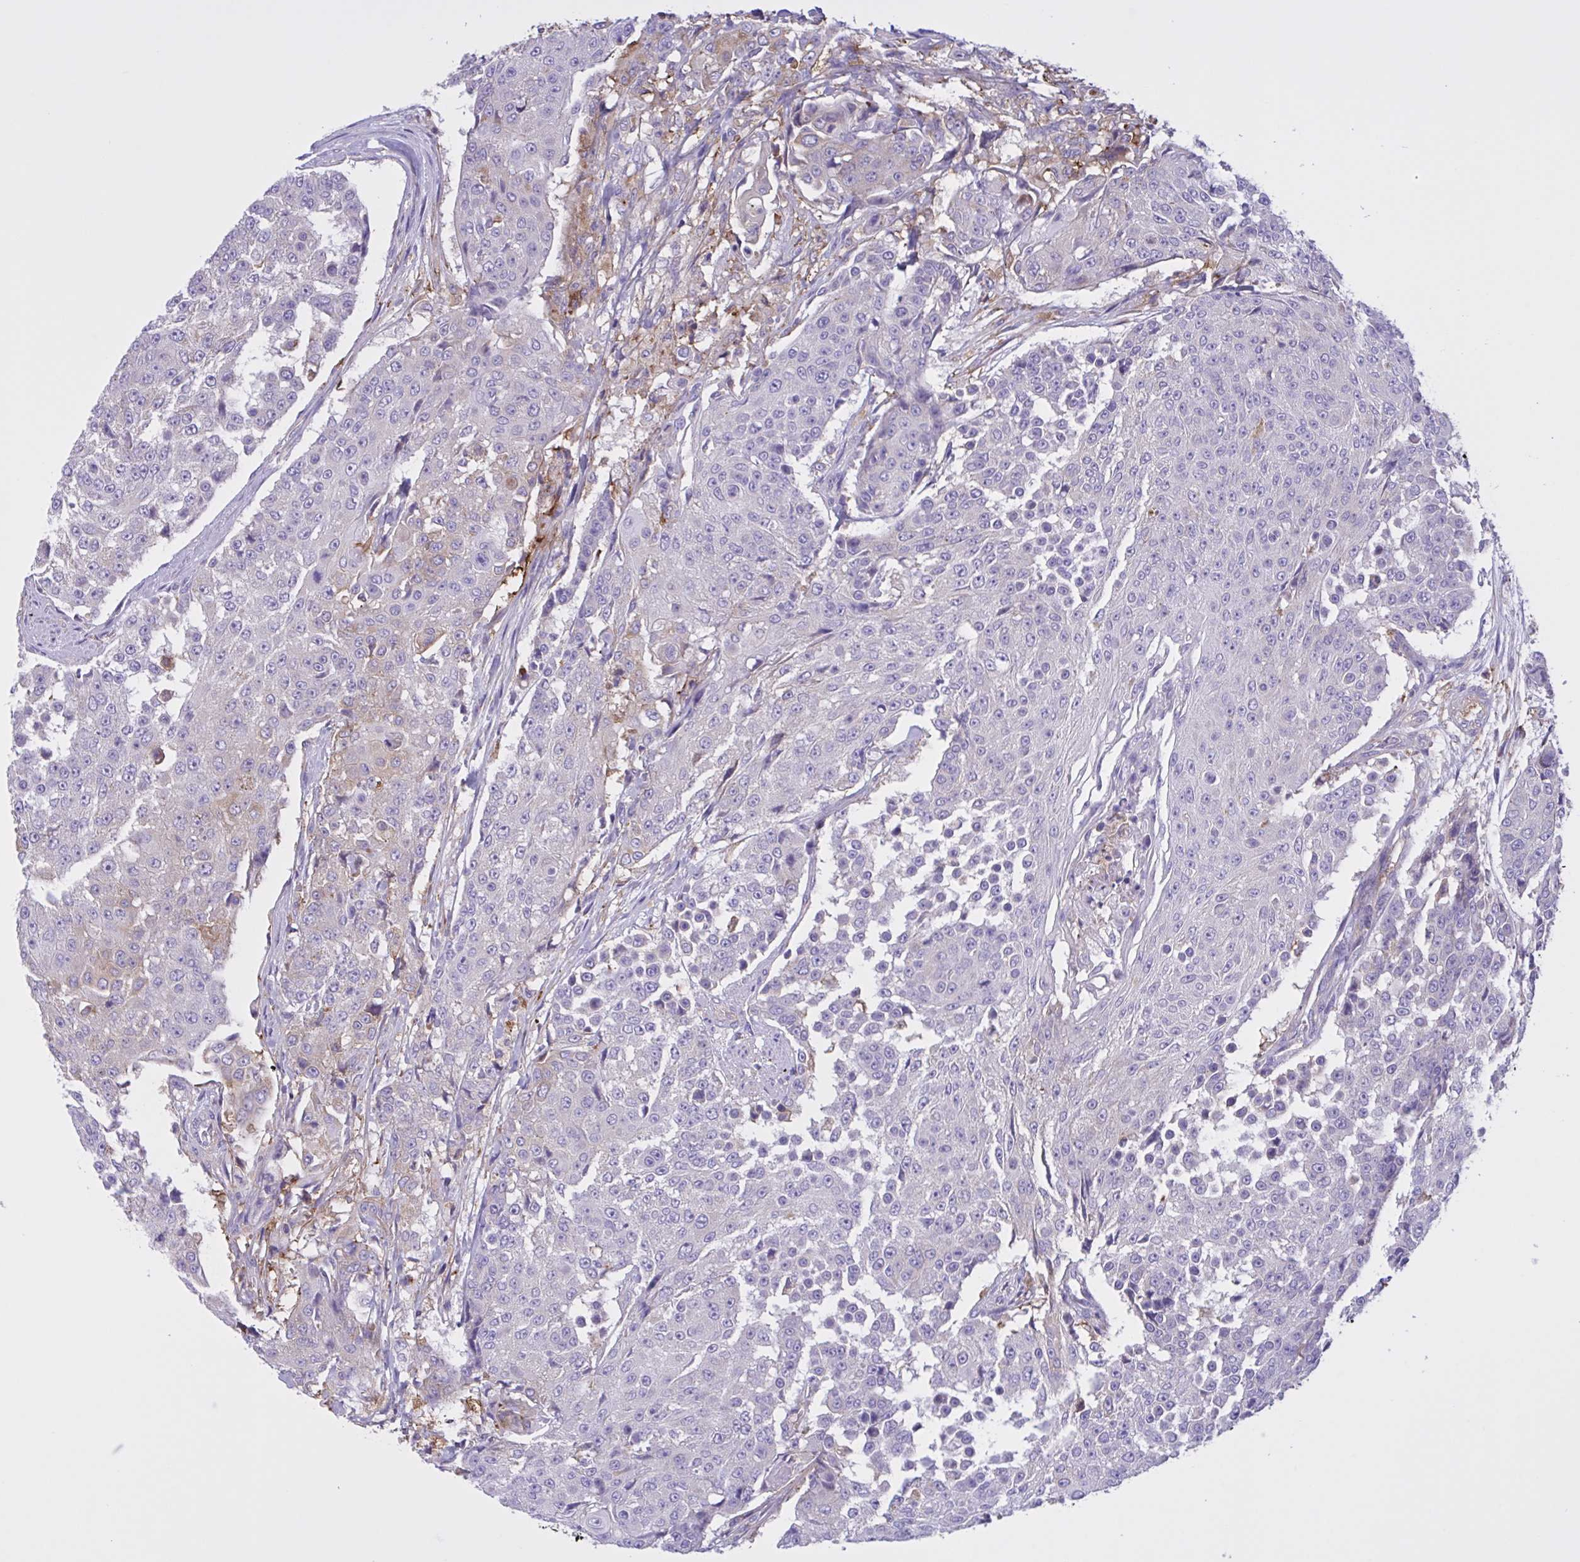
{"staining": {"intensity": "weak", "quantity": "<25%", "location": "cytoplasmic/membranous"}, "tissue": "urothelial cancer", "cell_type": "Tumor cells", "image_type": "cancer", "snomed": [{"axis": "morphology", "description": "Urothelial carcinoma, High grade"}, {"axis": "topography", "description": "Urinary bladder"}], "caption": "Tumor cells show no significant expression in urothelial carcinoma (high-grade).", "gene": "OR51M1", "patient": {"sex": "female", "age": 63}}